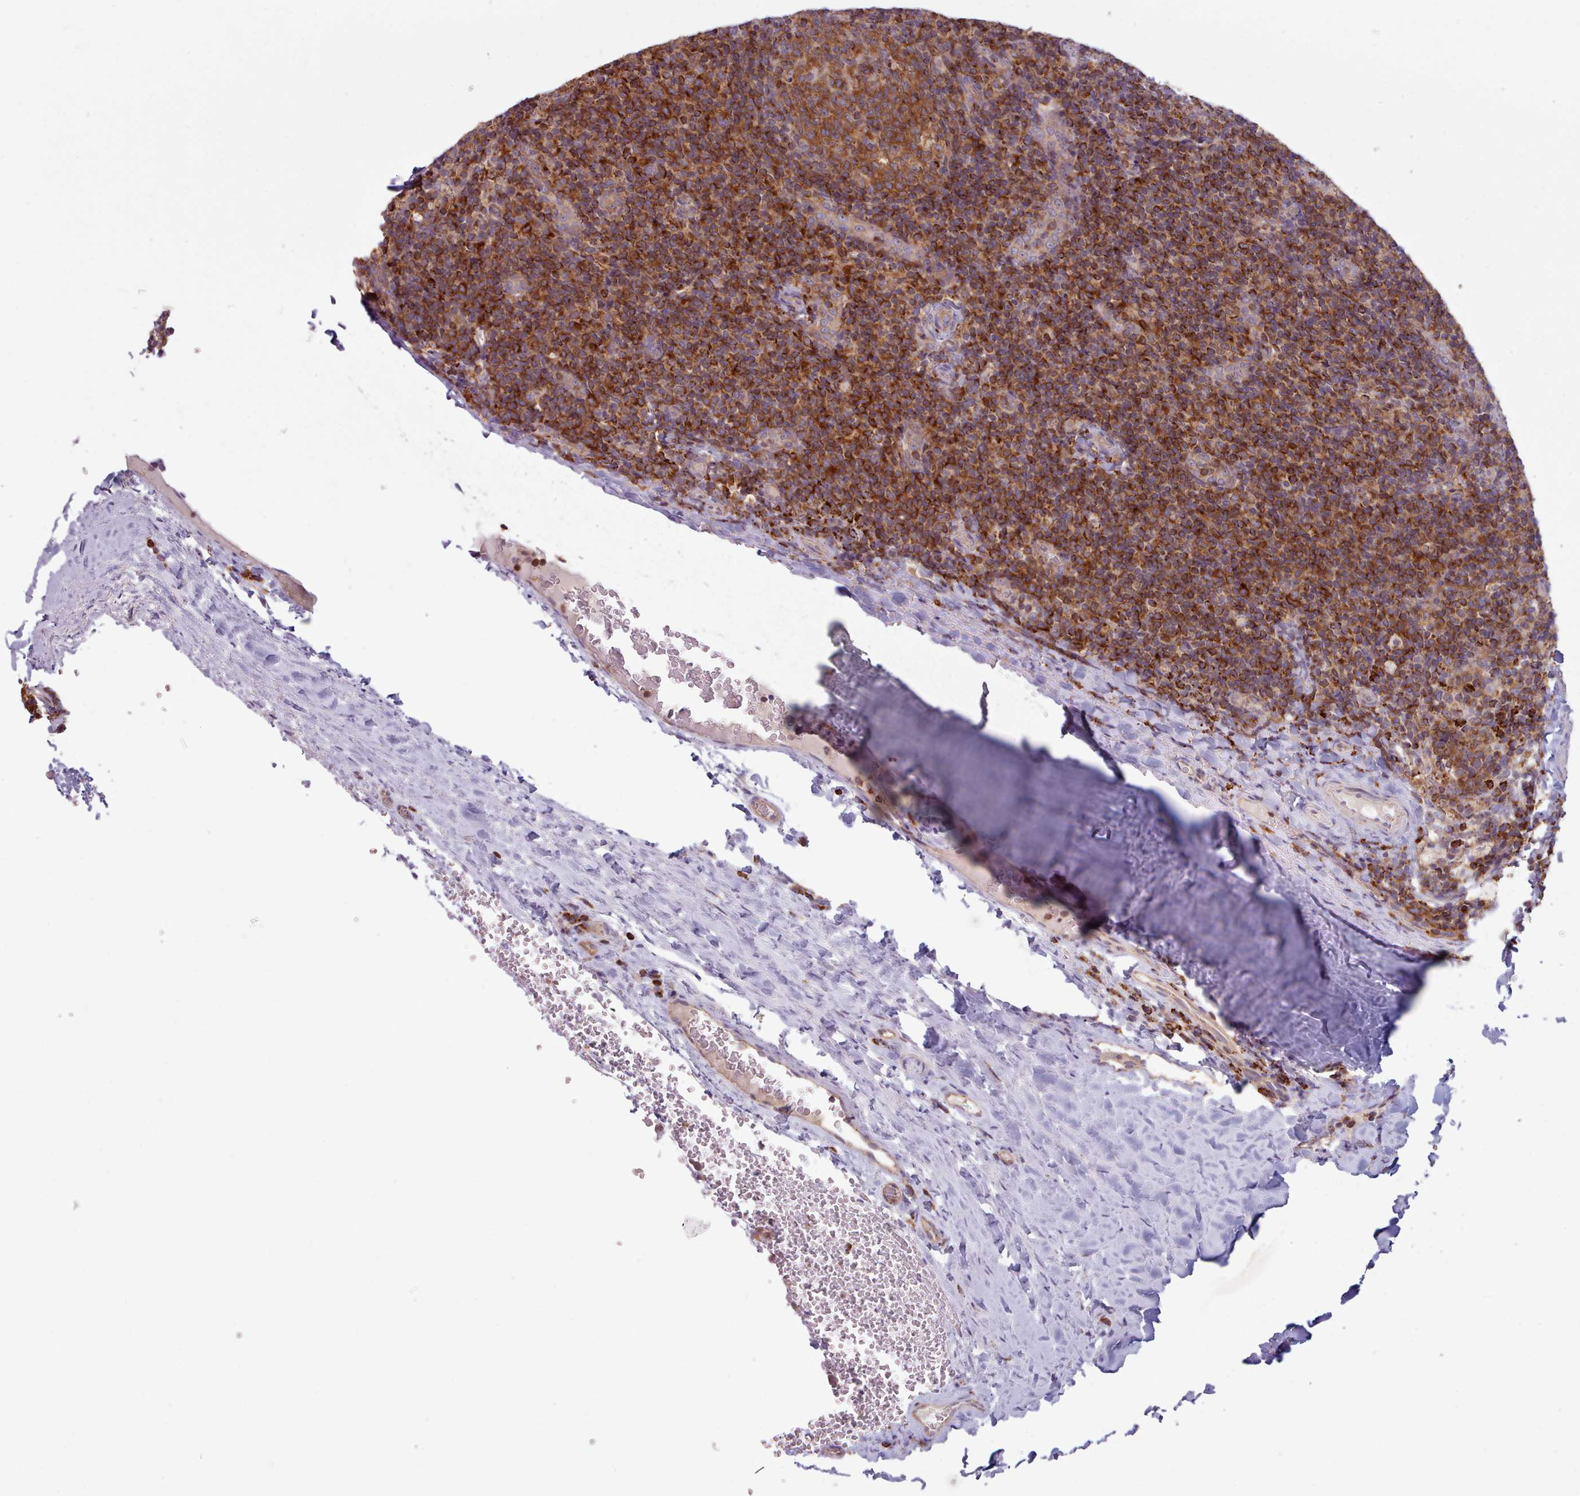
{"staining": {"intensity": "moderate", "quantity": ">75%", "location": "cytoplasmic/membranous"}, "tissue": "tonsil", "cell_type": "Germinal center cells", "image_type": "normal", "snomed": [{"axis": "morphology", "description": "Normal tissue, NOS"}, {"axis": "topography", "description": "Tonsil"}], "caption": "Germinal center cells exhibit moderate cytoplasmic/membranous staining in approximately >75% of cells in benign tonsil. The protein is shown in brown color, while the nuclei are stained blue.", "gene": "CRYBG1", "patient": {"sex": "male", "age": 17}}